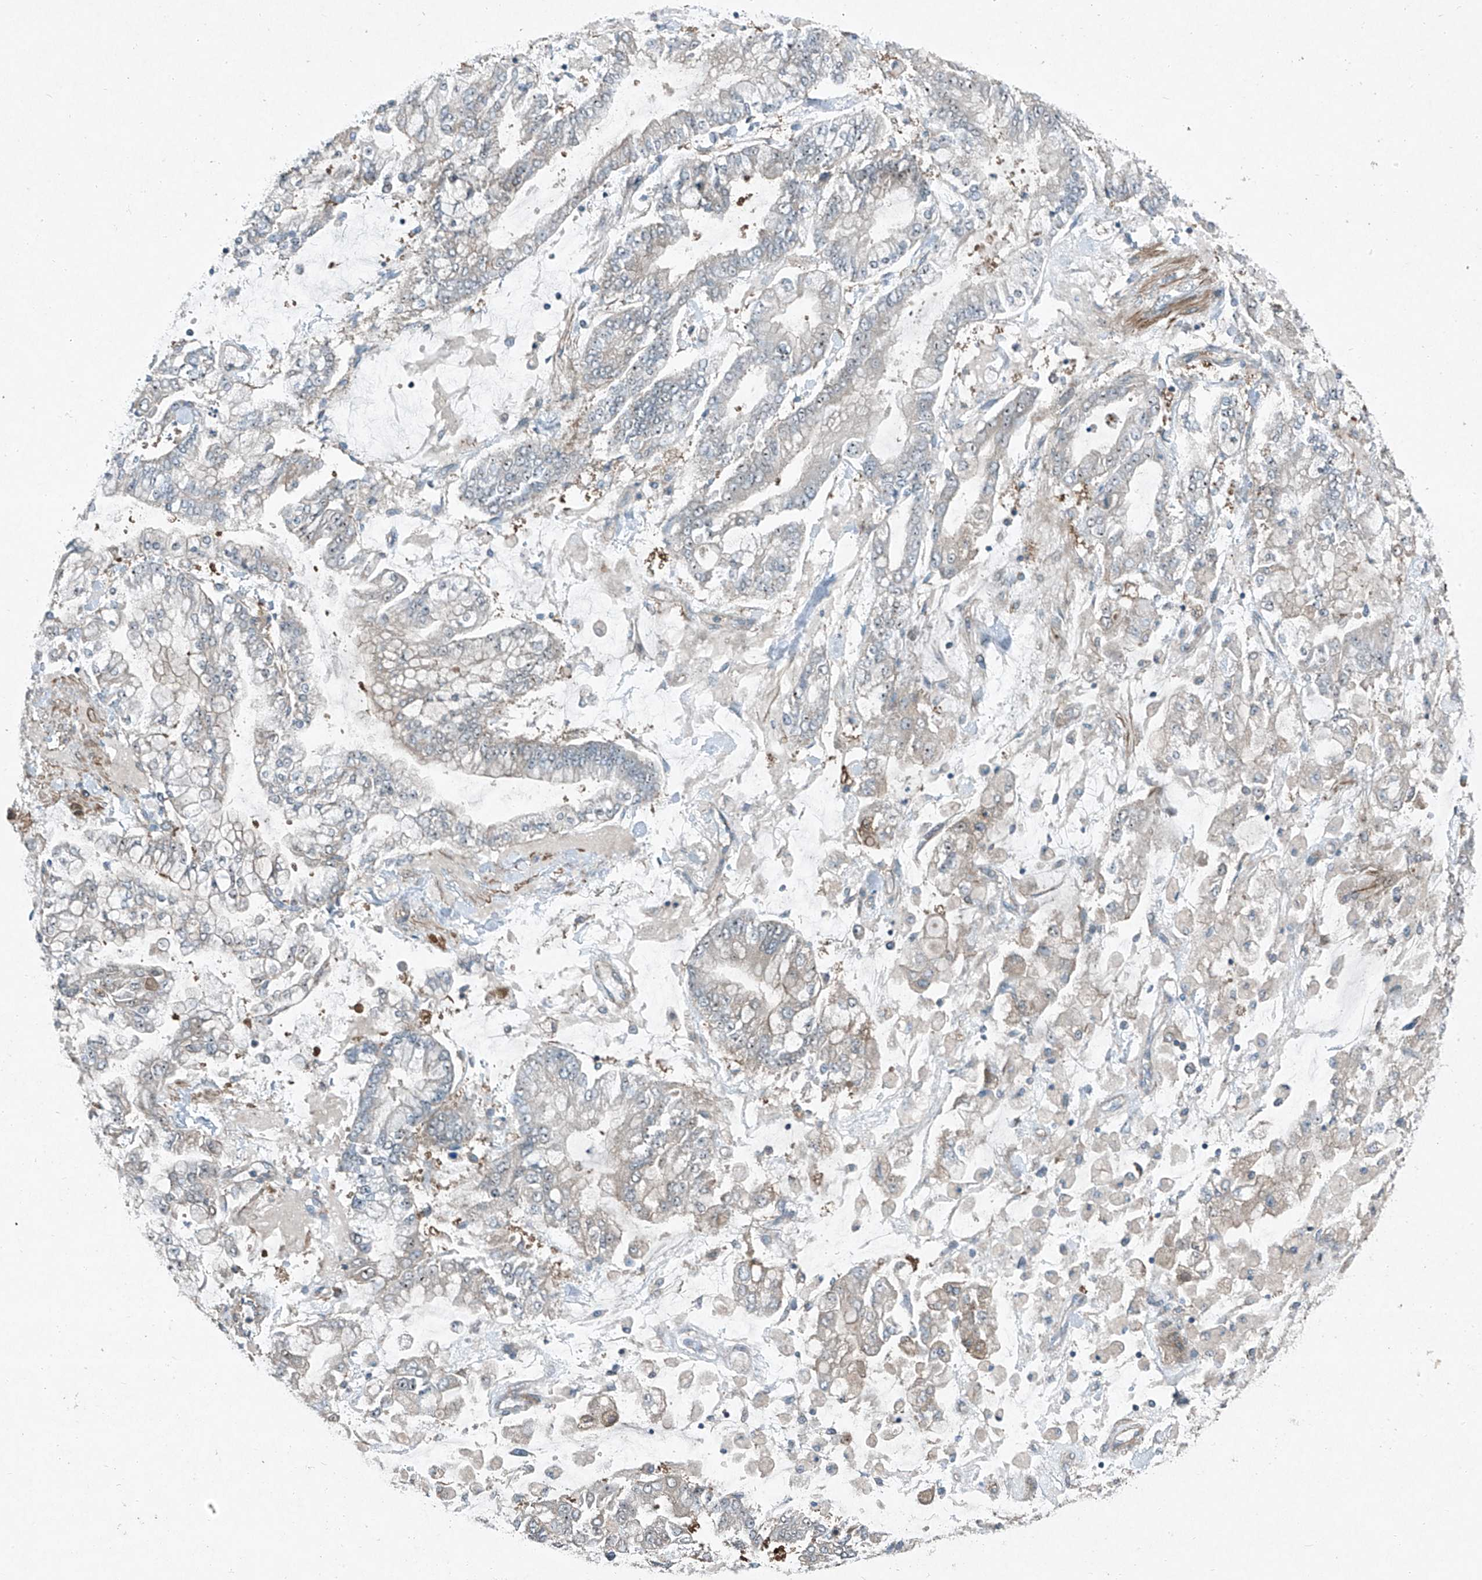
{"staining": {"intensity": "weak", "quantity": "<25%", "location": "cytoplasmic/membranous"}, "tissue": "stomach cancer", "cell_type": "Tumor cells", "image_type": "cancer", "snomed": [{"axis": "morphology", "description": "Normal tissue, NOS"}, {"axis": "morphology", "description": "Adenocarcinoma, NOS"}, {"axis": "topography", "description": "Stomach, upper"}, {"axis": "topography", "description": "Stomach"}], "caption": "Stomach cancer (adenocarcinoma) was stained to show a protein in brown. There is no significant staining in tumor cells.", "gene": "PPCS", "patient": {"sex": "male", "age": 76}}